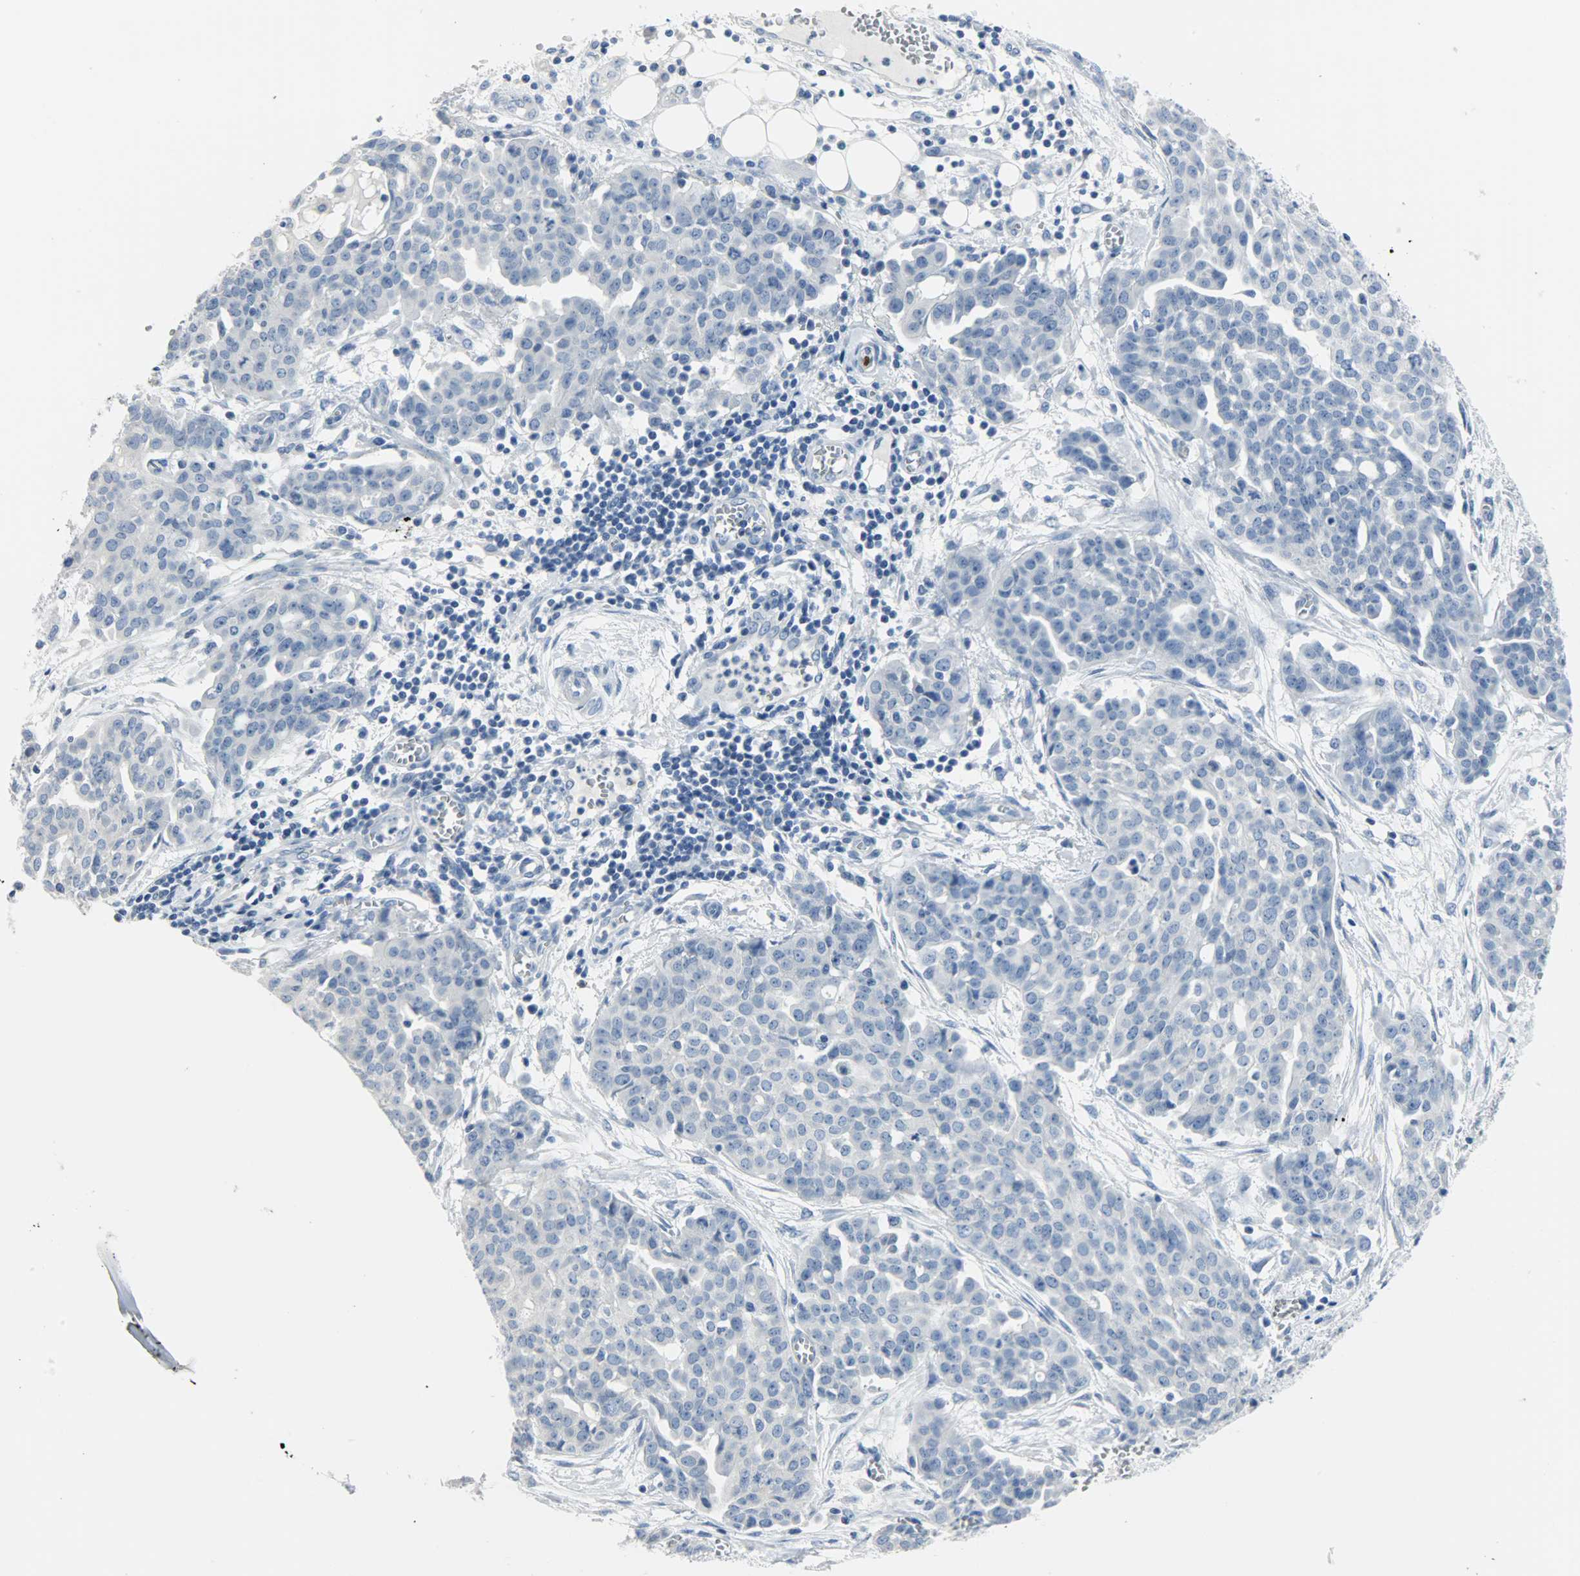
{"staining": {"intensity": "negative", "quantity": "none", "location": "none"}, "tissue": "ovarian cancer", "cell_type": "Tumor cells", "image_type": "cancer", "snomed": [{"axis": "morphology", "description": "Cystadenocarcinoma, serous, NOS"}, {"axis": "topography", "description": "Soft tissue"}, {"axis": "topography", "description": "Ovary"}], "caption": "Immunohistochemistry (IHC) photomicrograph of human ovarian cancer stained for a protein (brown), which reveals no positivity in tumor cells.", "gene": "CEBPE", "patient": {"sex": "female", "age": 57}}